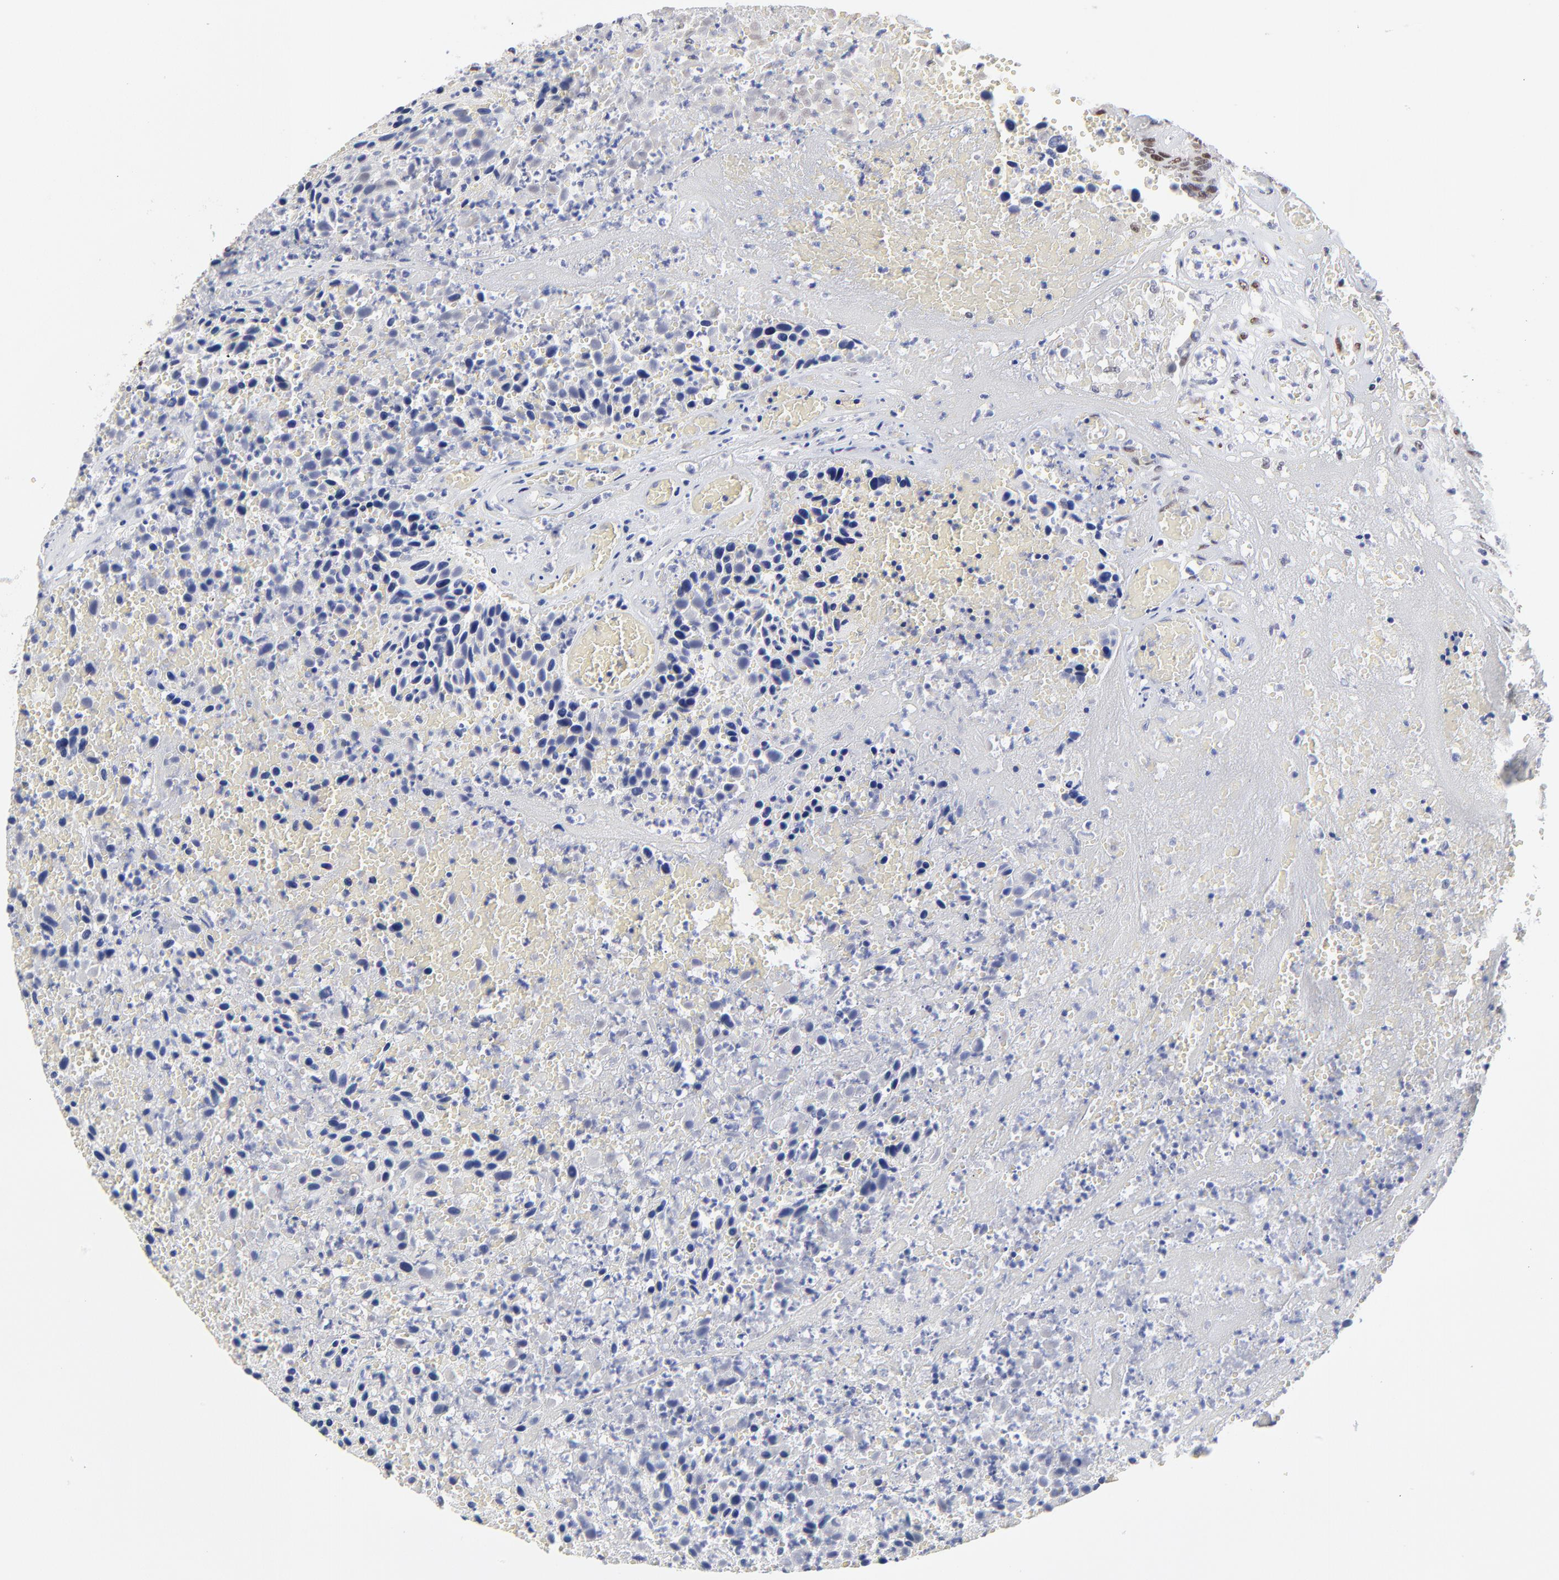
{"staining": {"intensity": "moderate", "quantity": ">75%", "location": "nuclear"}, "tissue": "urothelial cancer", "cell_type": "Tumor cells", "image_type": "cancer", "snomed": [{"axis": "morphology", "description": "Urothelial carcinoma, High grade"}, {"axis": "topography", "description": "Urinary bladder"}], "caption": "About >75% of tumor cells in urothelial carcinoma (high-grade) display moderate nuclear protein staining as visualized by brown immunohistochemical staining.", "gene": "OGFOD1", "patient": {"sex": "male", "age": 66}}